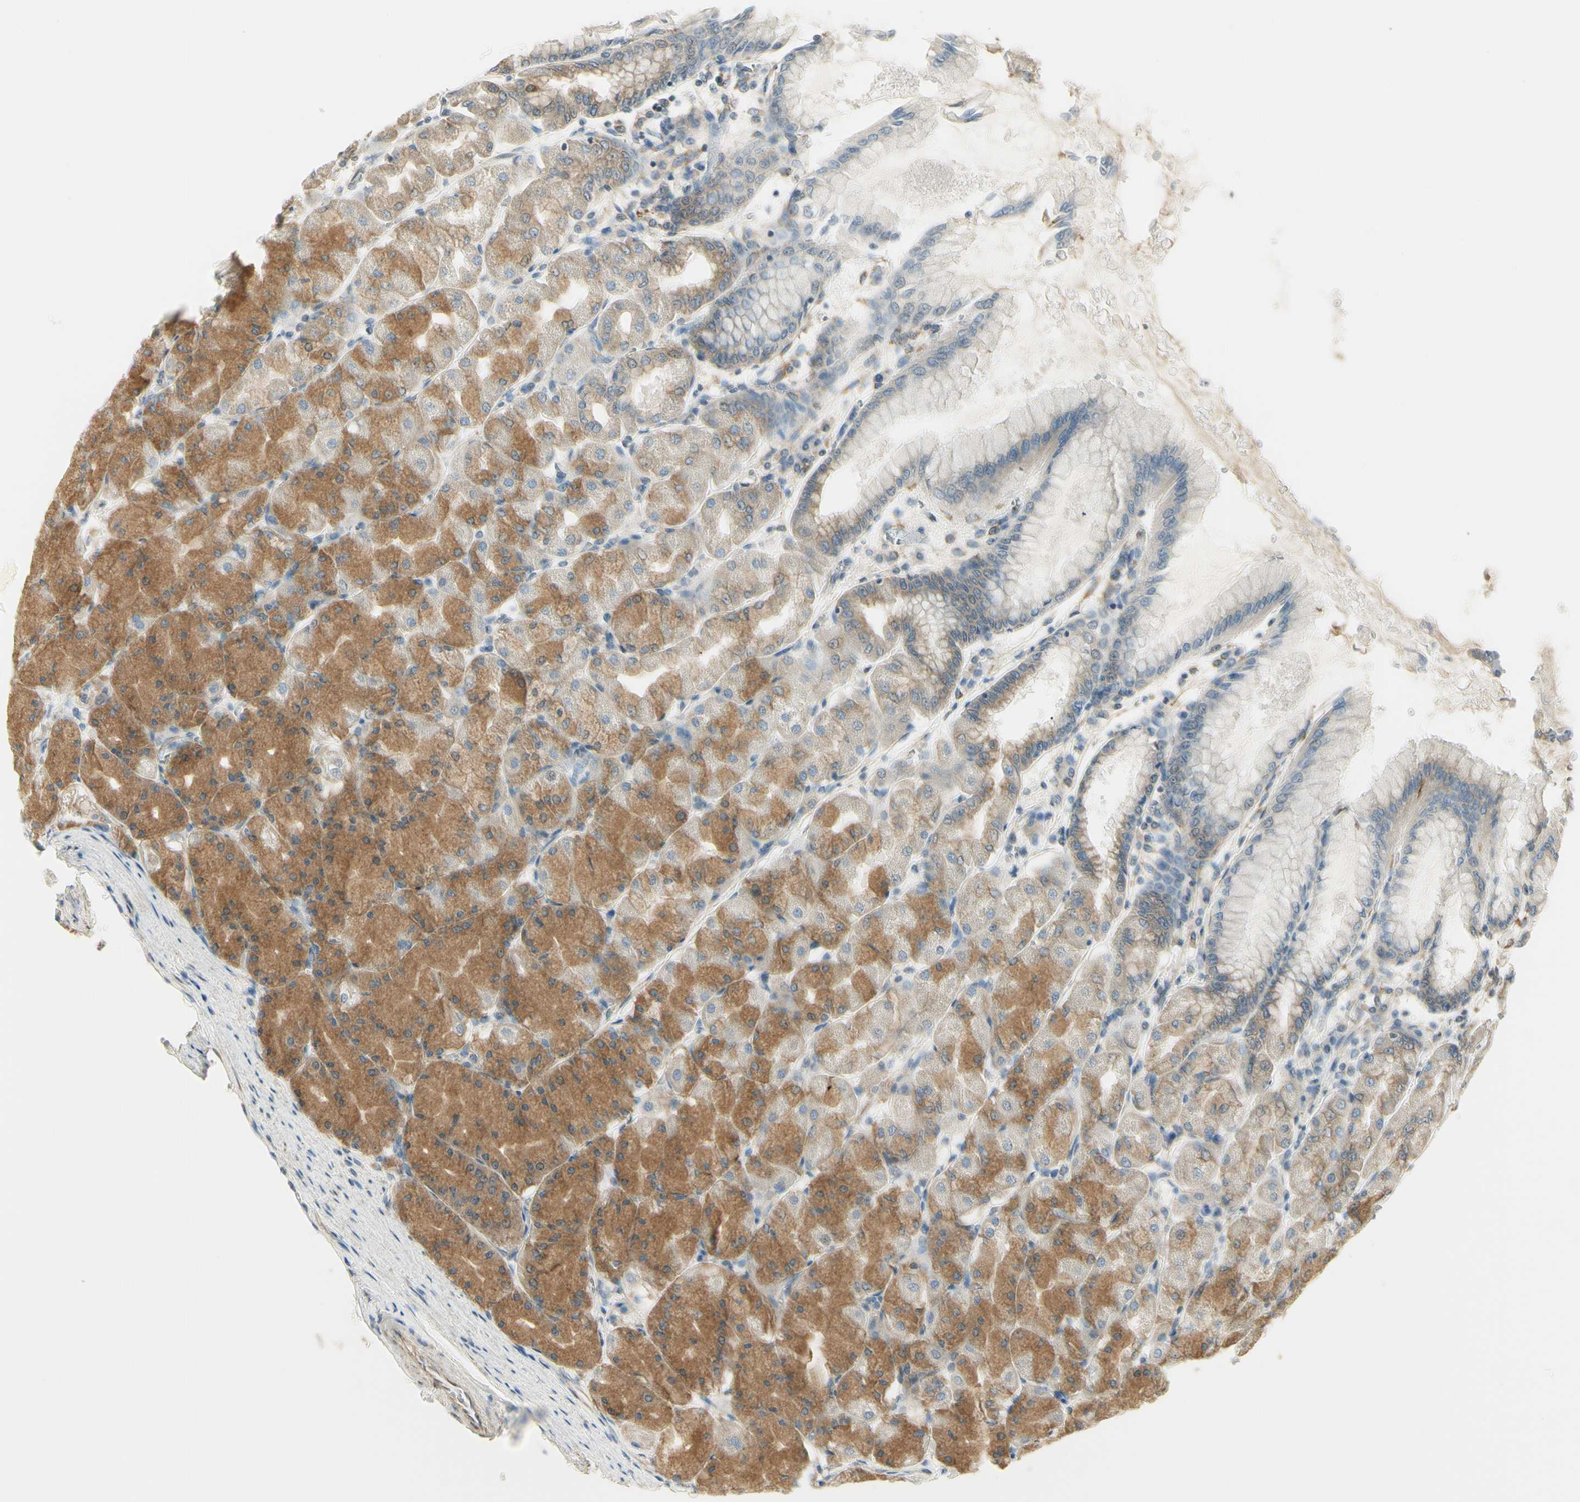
{"staining": {"intensity": "moderate", "quantity": "25%-75%", "location": "cytoplasmic/membranous"}, "tissue": "stomach", "cell_type": "Glandular cells", "image_type": "normal", "snomed": [{"axis": "morphology", "description": "Normal tissue, NOS"}, {"axis": "topography", "description": "Stomach, upper"}], "caption": "Moderate cytoplasmic/membranous staining is seen in about 25%-75% of glandular cells in normal stomach. Using DAB (brown) and hematoxylin (blue) stains, captured at high magnification using brightfield microscopy.", "gene": "IGDCC4", "patient": {"sex": "female", "age": 56}}